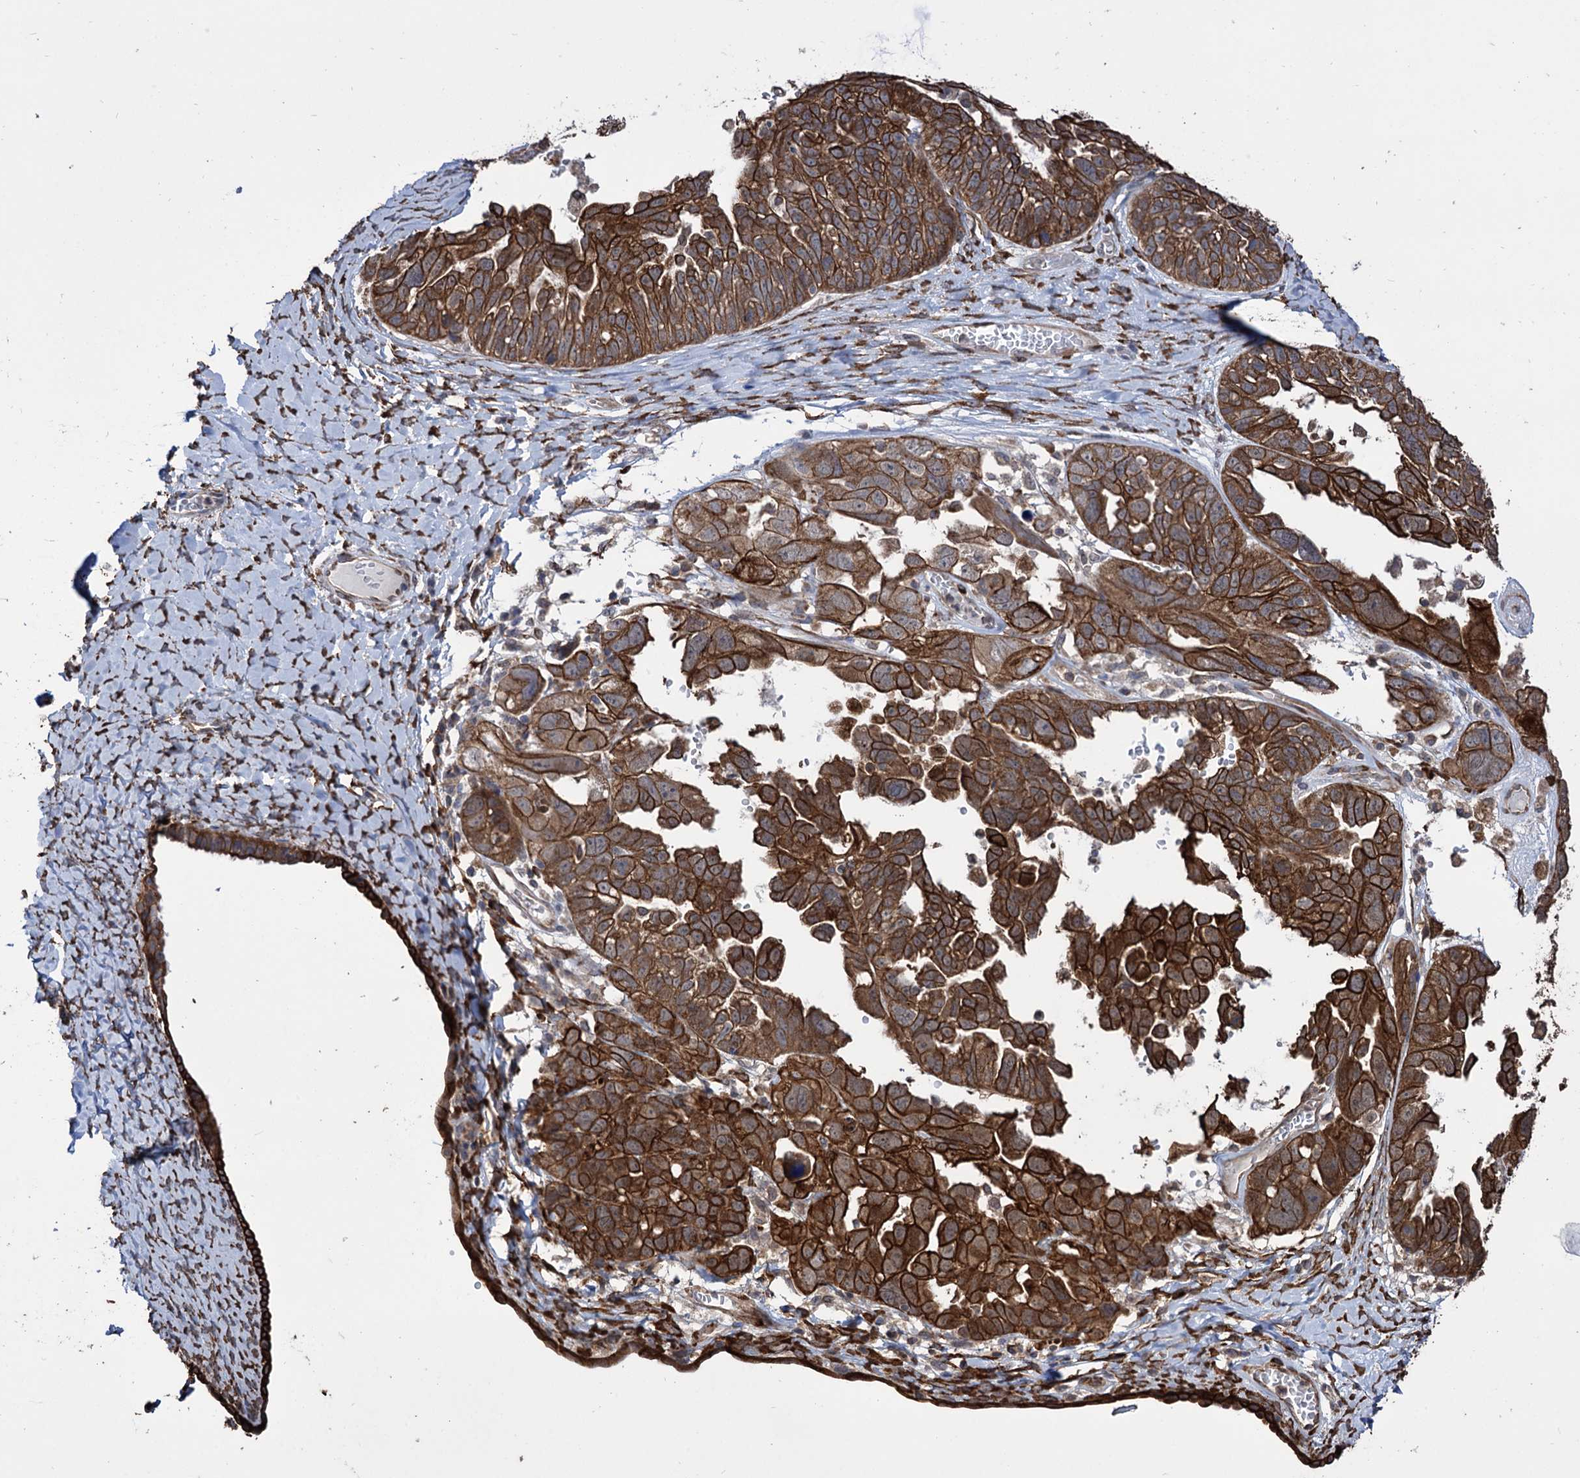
{"staining": {"intensity": "strong", "quantity": ">75%", "location": "cytoplasmic/membranous"}, "tissue": "ovarian cancer", "cell_type": "Tumor cells", "image_type": "cancer", "snomed": [{"axis": "morphology", "description": "Cystadenocarcinoma, serous, NOS"}, {"axis": "topography", "description": "Ovary"}], "caption": "Brown immunohistochemical staining in ovarian serous cystadenocarcinoma reveals strong cytoplasmic/membranous expression in approximately >75% of tumor cells.", "gene": "CDAN1", "patient": {"sex": "female", "age": 79}}